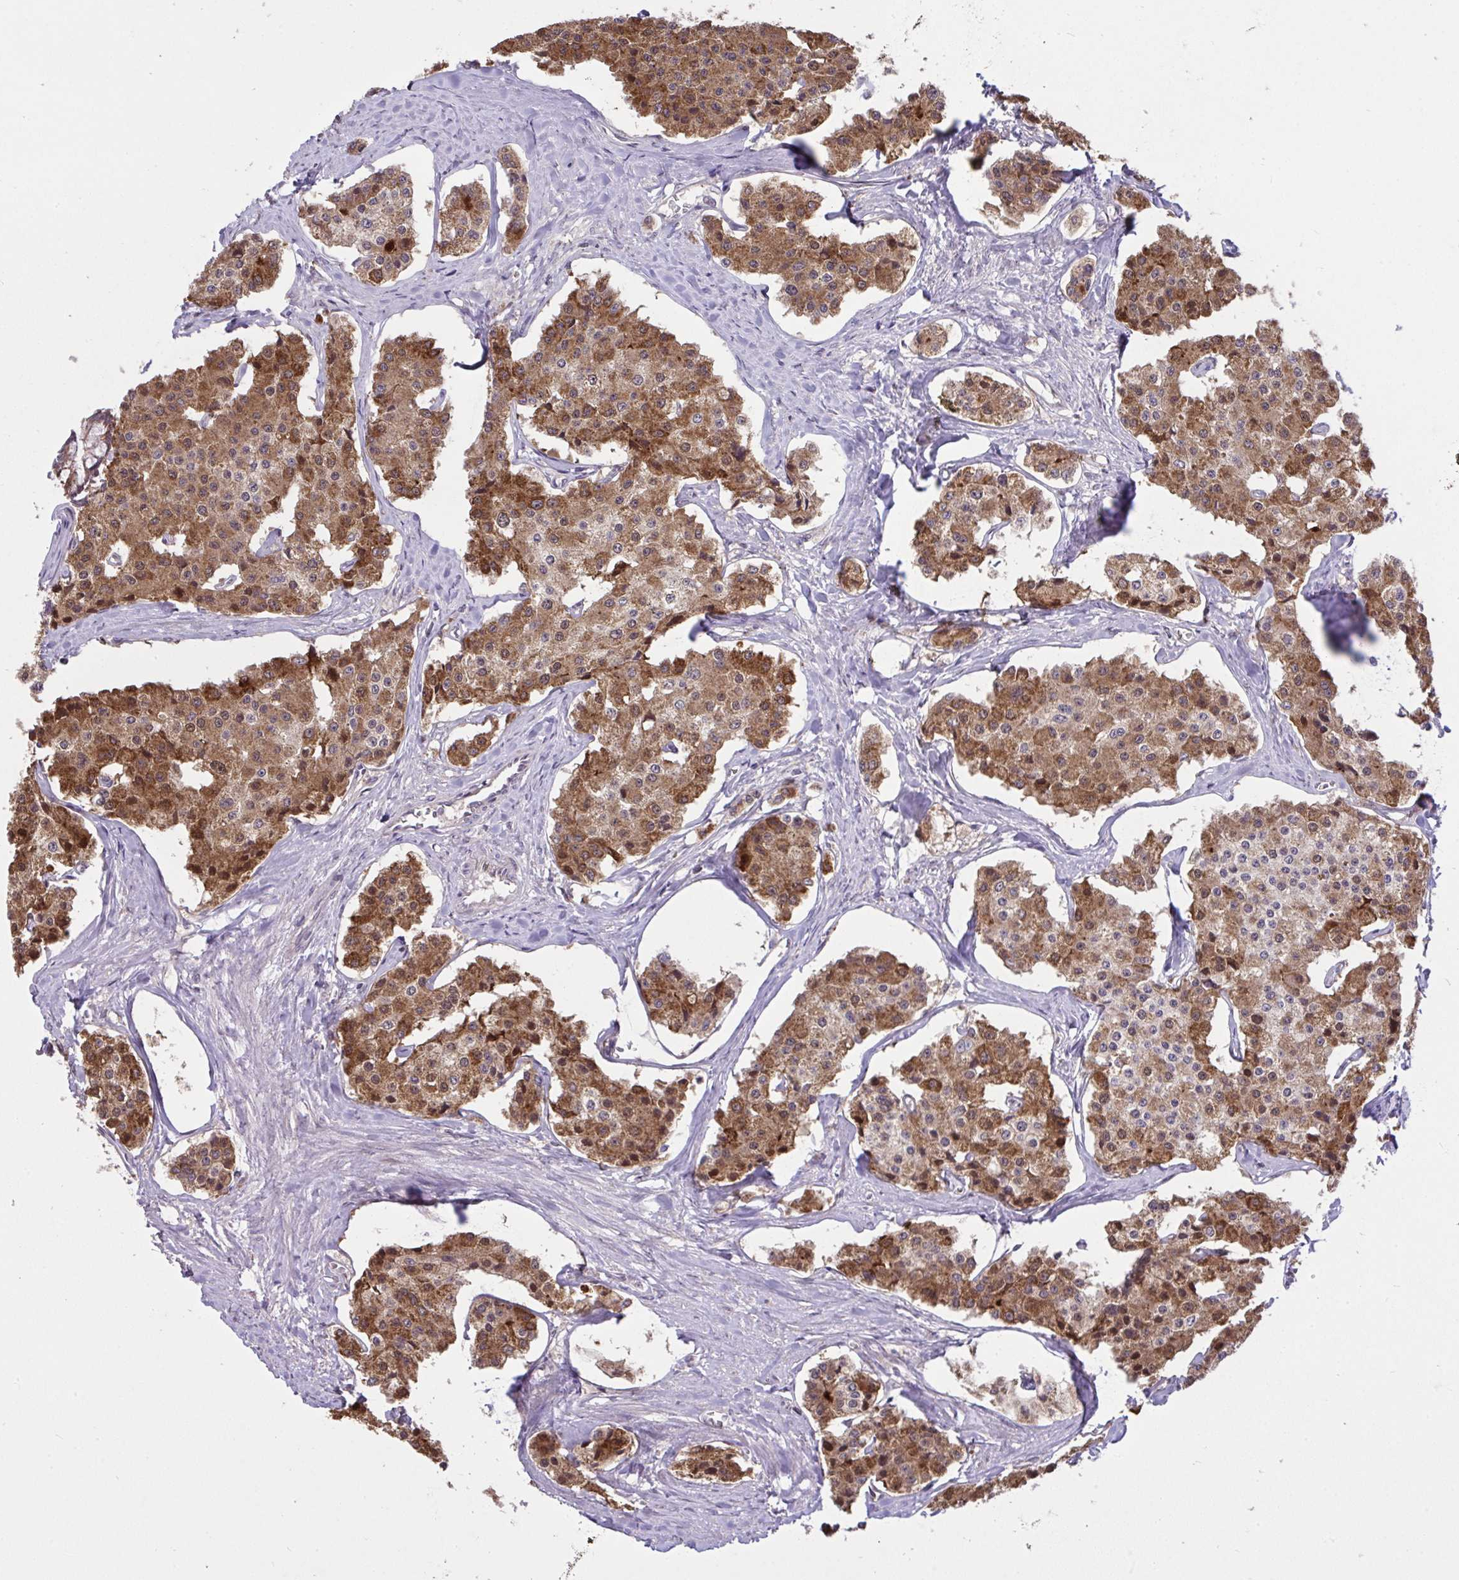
{"staining": {"intensity": "strong", "quantity": ">75%", "location": "cytoplasmic/membranous,nuclear"}, "tissue": "carcinoid", "cell_type": "Tumor cells", "image_type": "cancer", "snomed": [{"axis": "morphology", "description": "Carcinoid, malignant, NOS"}, {"axis": "topography", "description": "Small intestine"}], "caption": "Immunohistochemistry photomicrograph of neoplastic tissue: carcinoid stained using immunohistochemistry demonstrates high levels of strong protein expression localized specifically in the cytoplasmic/membranous and nuclear of tumor cells, appearing as a cytoplasmic/membranous and nuclear brown color.", "gene": "RDH14", "patient": {"sex": "female", "age": 65}}